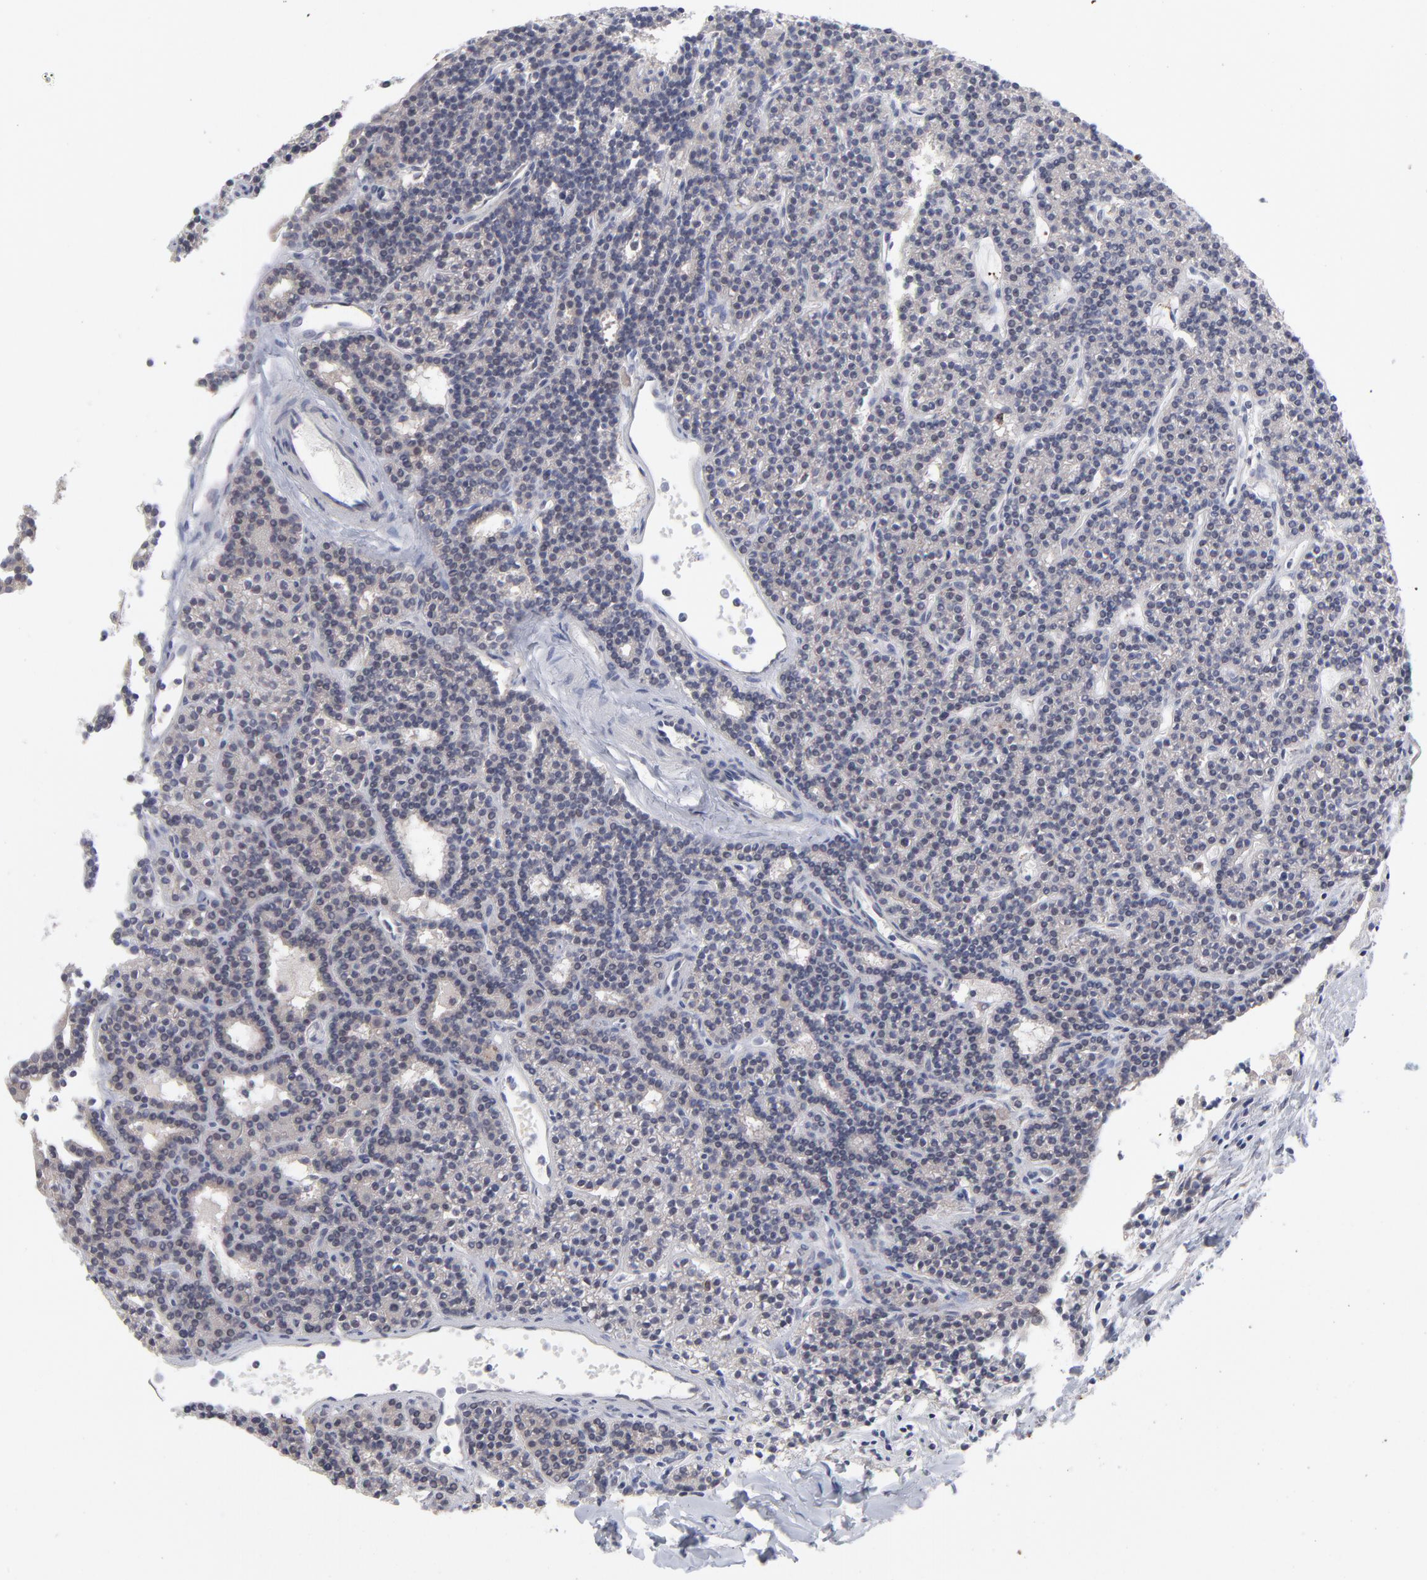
{"staining": {"intensity": "negative", "quantity": "none", "location": "none"}, "tissue": "parathyroid gland", "cell_type": "Glandular cells", "image_type": "normal", "snomed": [{"axis": "morphology", "description": "Normal tissue, NOS"}, {"axis": "topography", "description": "Parathyroid gland"}], "caption": "Human parathyroid gland stained for a protein using immunohistochemistry exhibits no positivity in glandular cells.", "gene": "RPS24", "patient": {"sex": "female", "age": 45}}